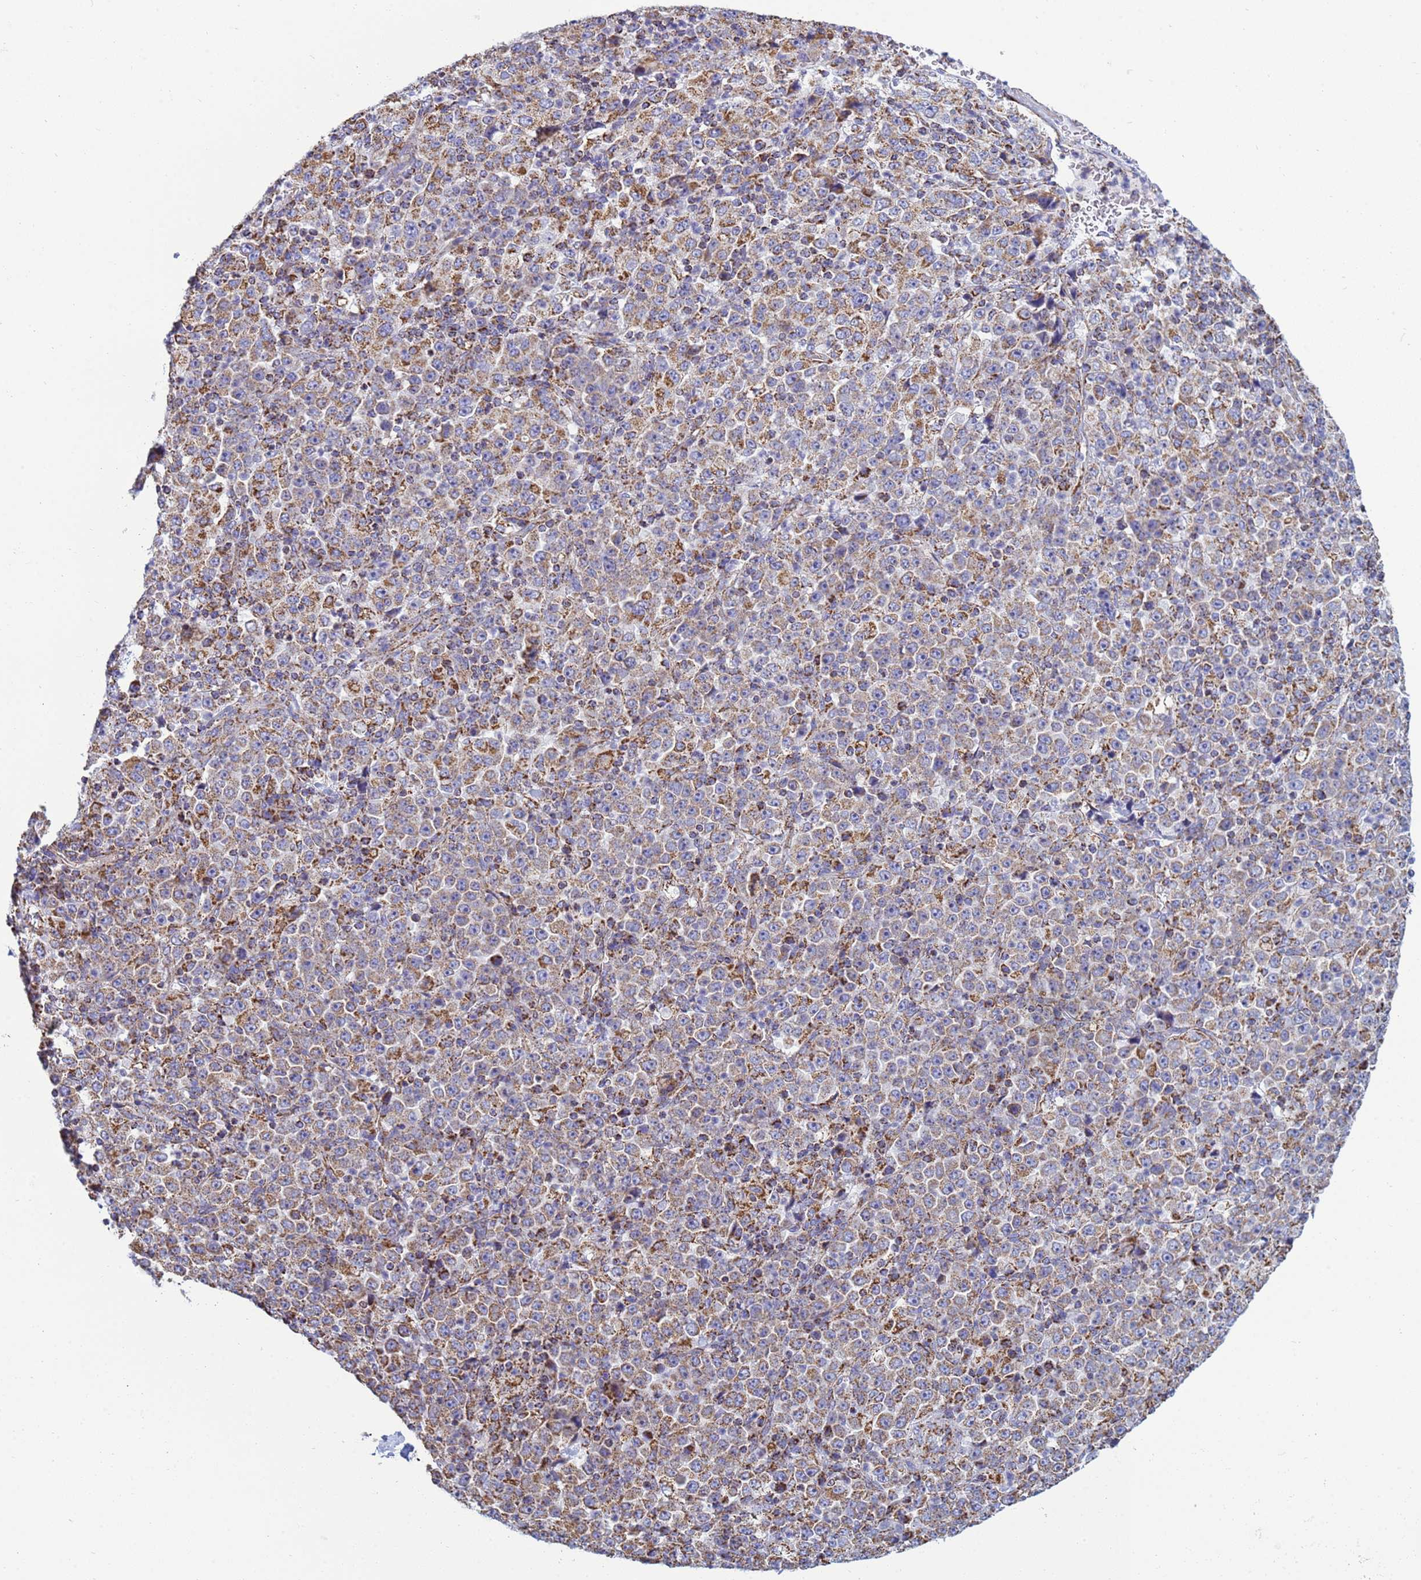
{"staining": {"intensity": "moderate", "quantity": "25%-75%", "location": "cytoplasmic/membranous"}, "tissue": "stomach cancer", "cell_type": "Tumor cells", "image_type": "cancer", "snomed": [{"axis": "morphology", "description": "Normal tissue, NOS"}, {"axis": "morphology", "description": "Adenocarcinoma, NOS"}, {"axis": "topography", "description": "Stomach, upper"}, {"axis": "topography", "description": "Stomach"}], "caption": "High-power microscopy captured an IHC photomicrograph of adenocarcinoma (stomach), revealing moderate cytoplasmic/membranous expression in approximately 25%-75% of tumor cells.", "gene": "COQ4", "patient": {"sex": "male", "age": 59}}